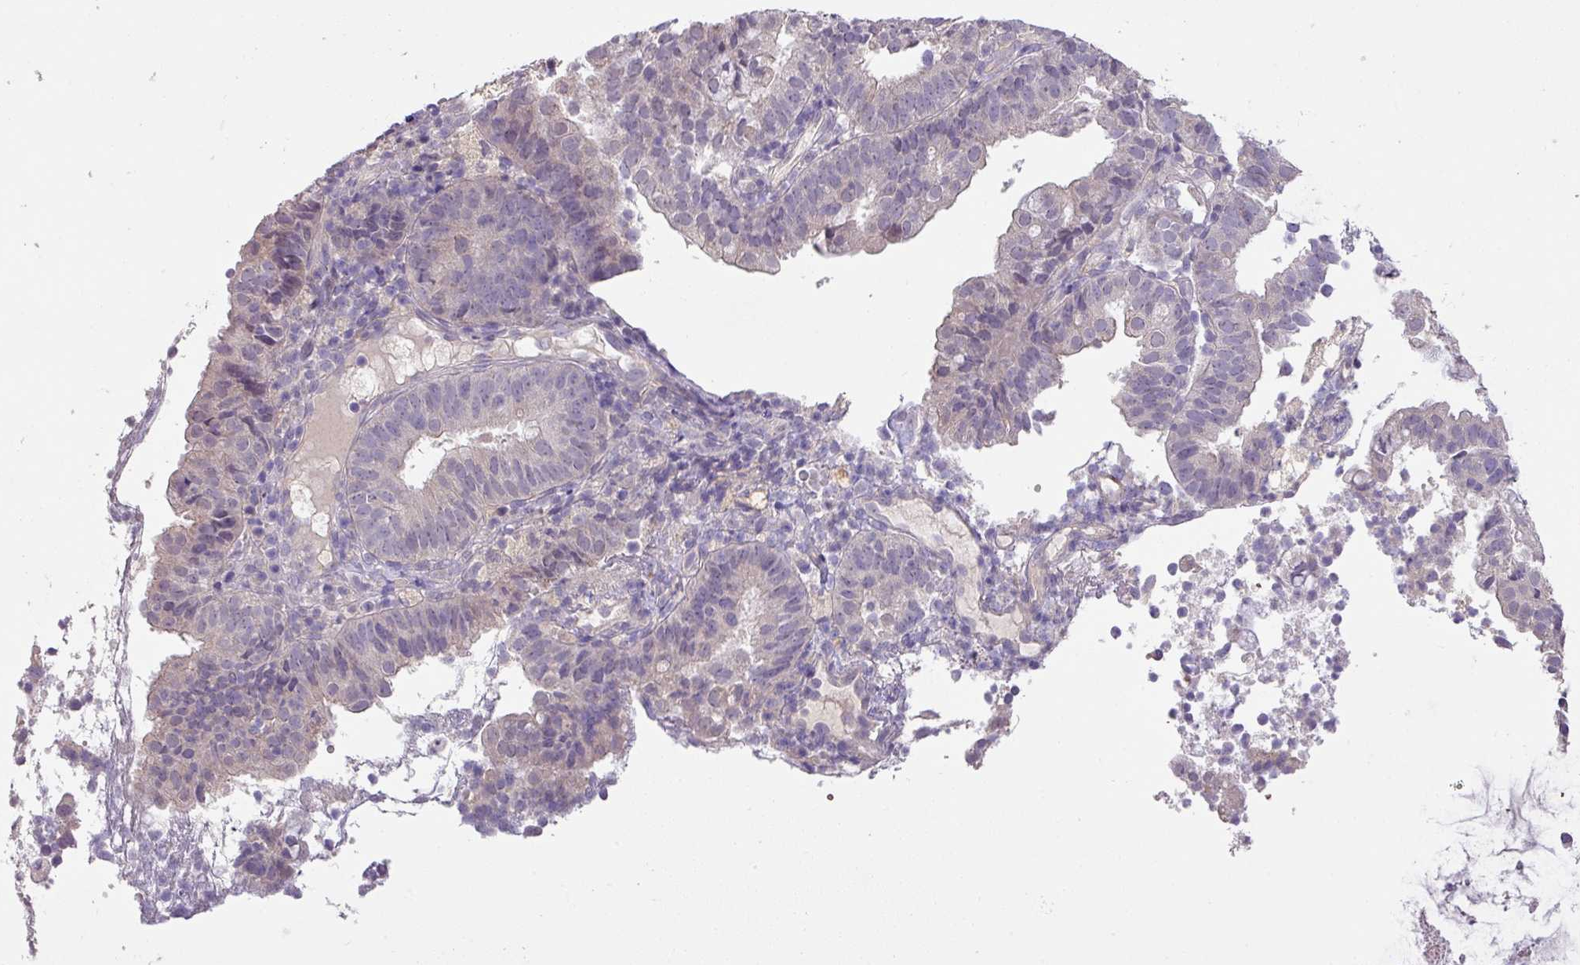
{"staining": {"intensity": "negative", "quantity": "none", "location": "none"}, "tissue": "endometrial cancer", "cell_type": "Tumor cells", "image_type": "cancer", "snomed": [{"axis": "morphology", "description": "Adenocarcinoma, NOS"}, {"axis": "topography", "description": "Endometrium"}], "caption": "DAB (3,3'-diaminobenzidine) immunohistochemical staining of human endometrial adenocarcinoma demonstrates no significant positivity in tumor cells. (Brightfield microscopy of DAB immunohistochemistry at high magnification).", "gene": "PRADC1", "patient": {"sex": "female", "age": 80}}